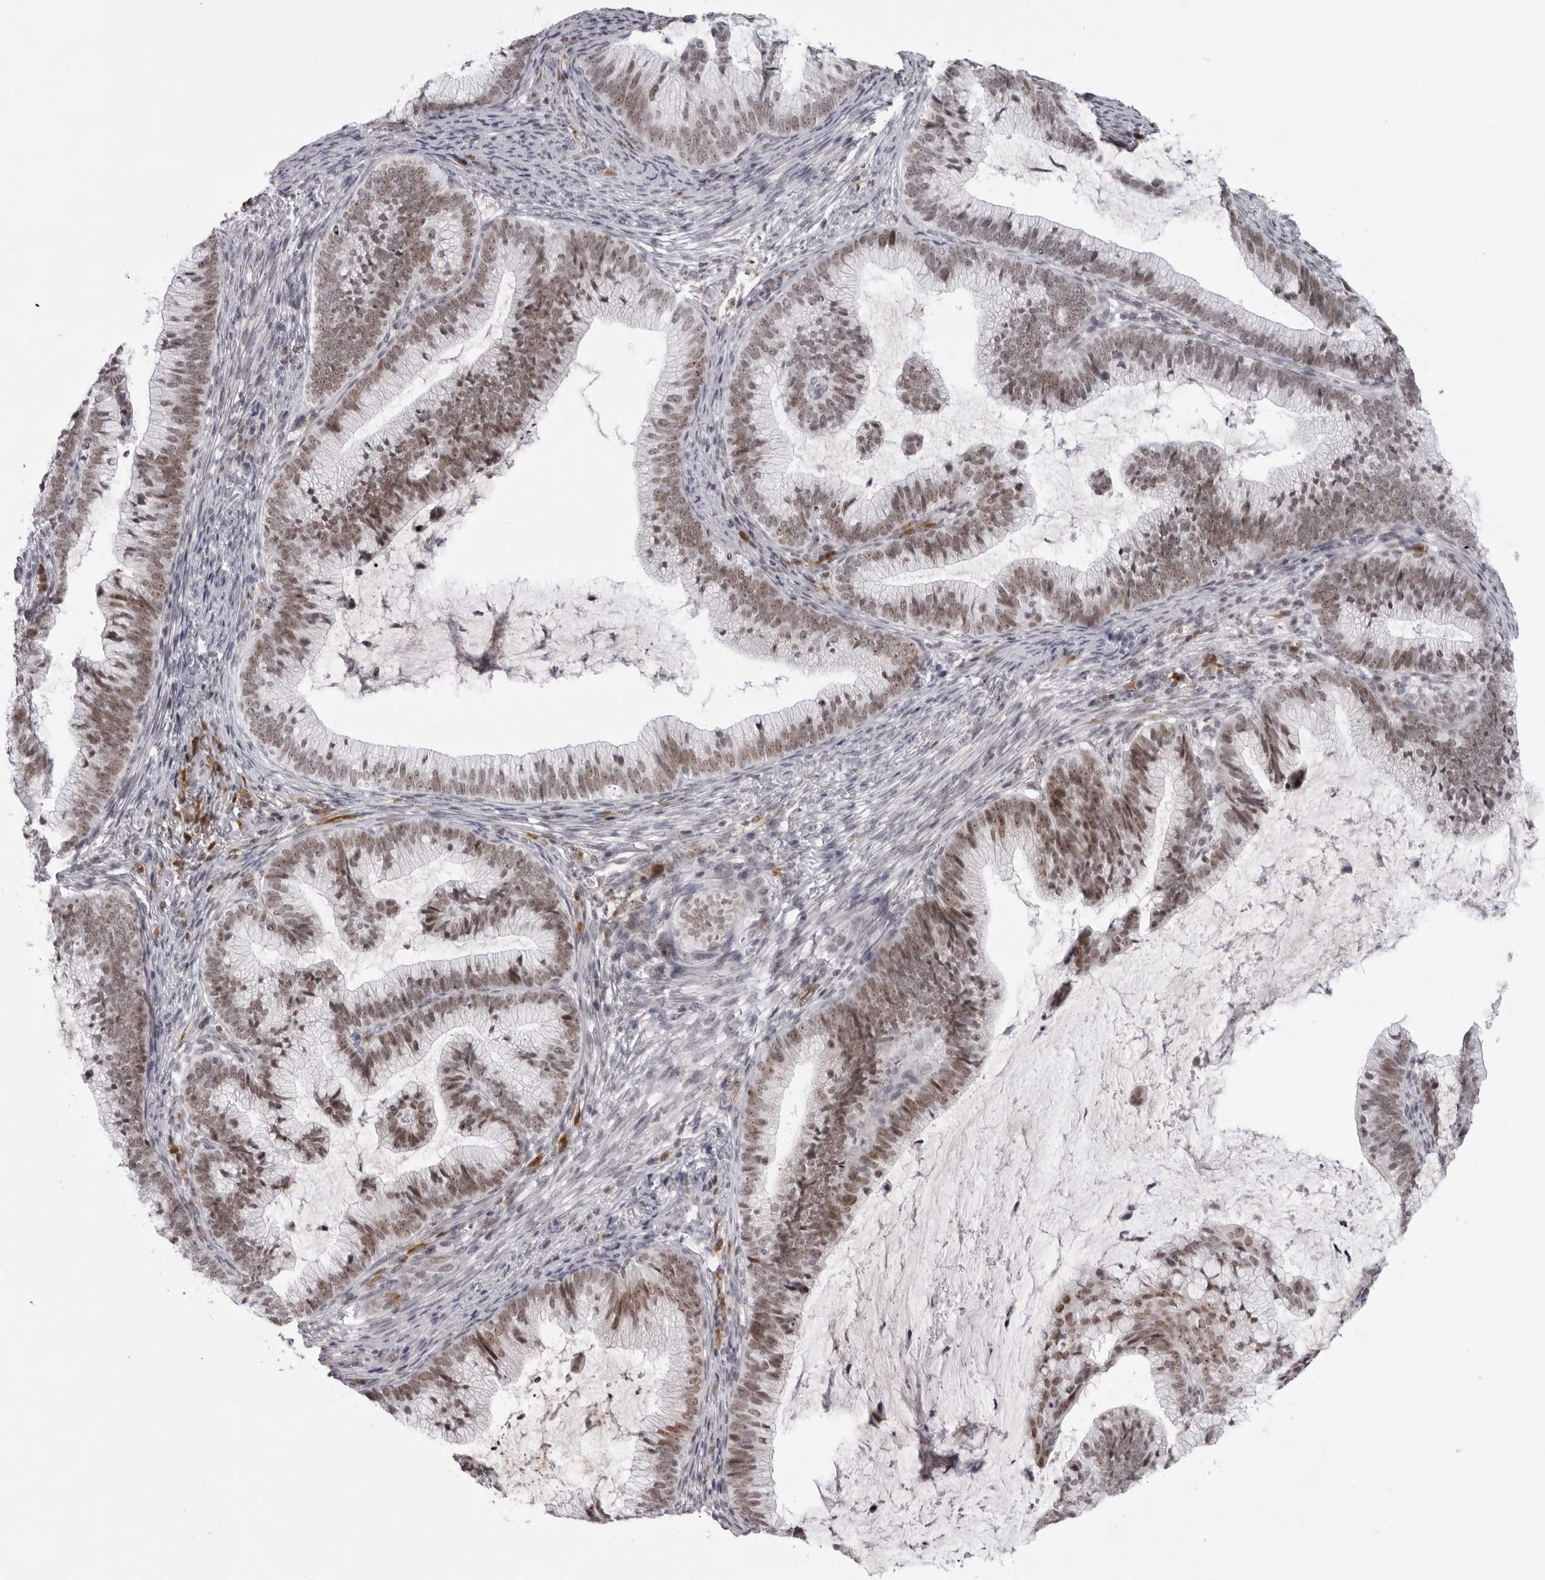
{"staining": {"intensity": "moderate", "quantity": ">75%", "location": "nuclear"}, "tissue": "cervical cancer", "cell_type": "Tumor cells", "image_type": "cancer", "snomed": [{"axis": "morphology", "description": "Adenocarcinoma, NOS"}, {"axis": "topography", "description": "Cervix"}], "caption": "Immunohistochemistry (IHC) (DAB) staining of cervical cancer (adenocarcinoma) shows moderate nuclear protein expression in about >75% of tumor cells.", "gene": "EXOSC10", "patient": {"sex": "female", "age": 36}}